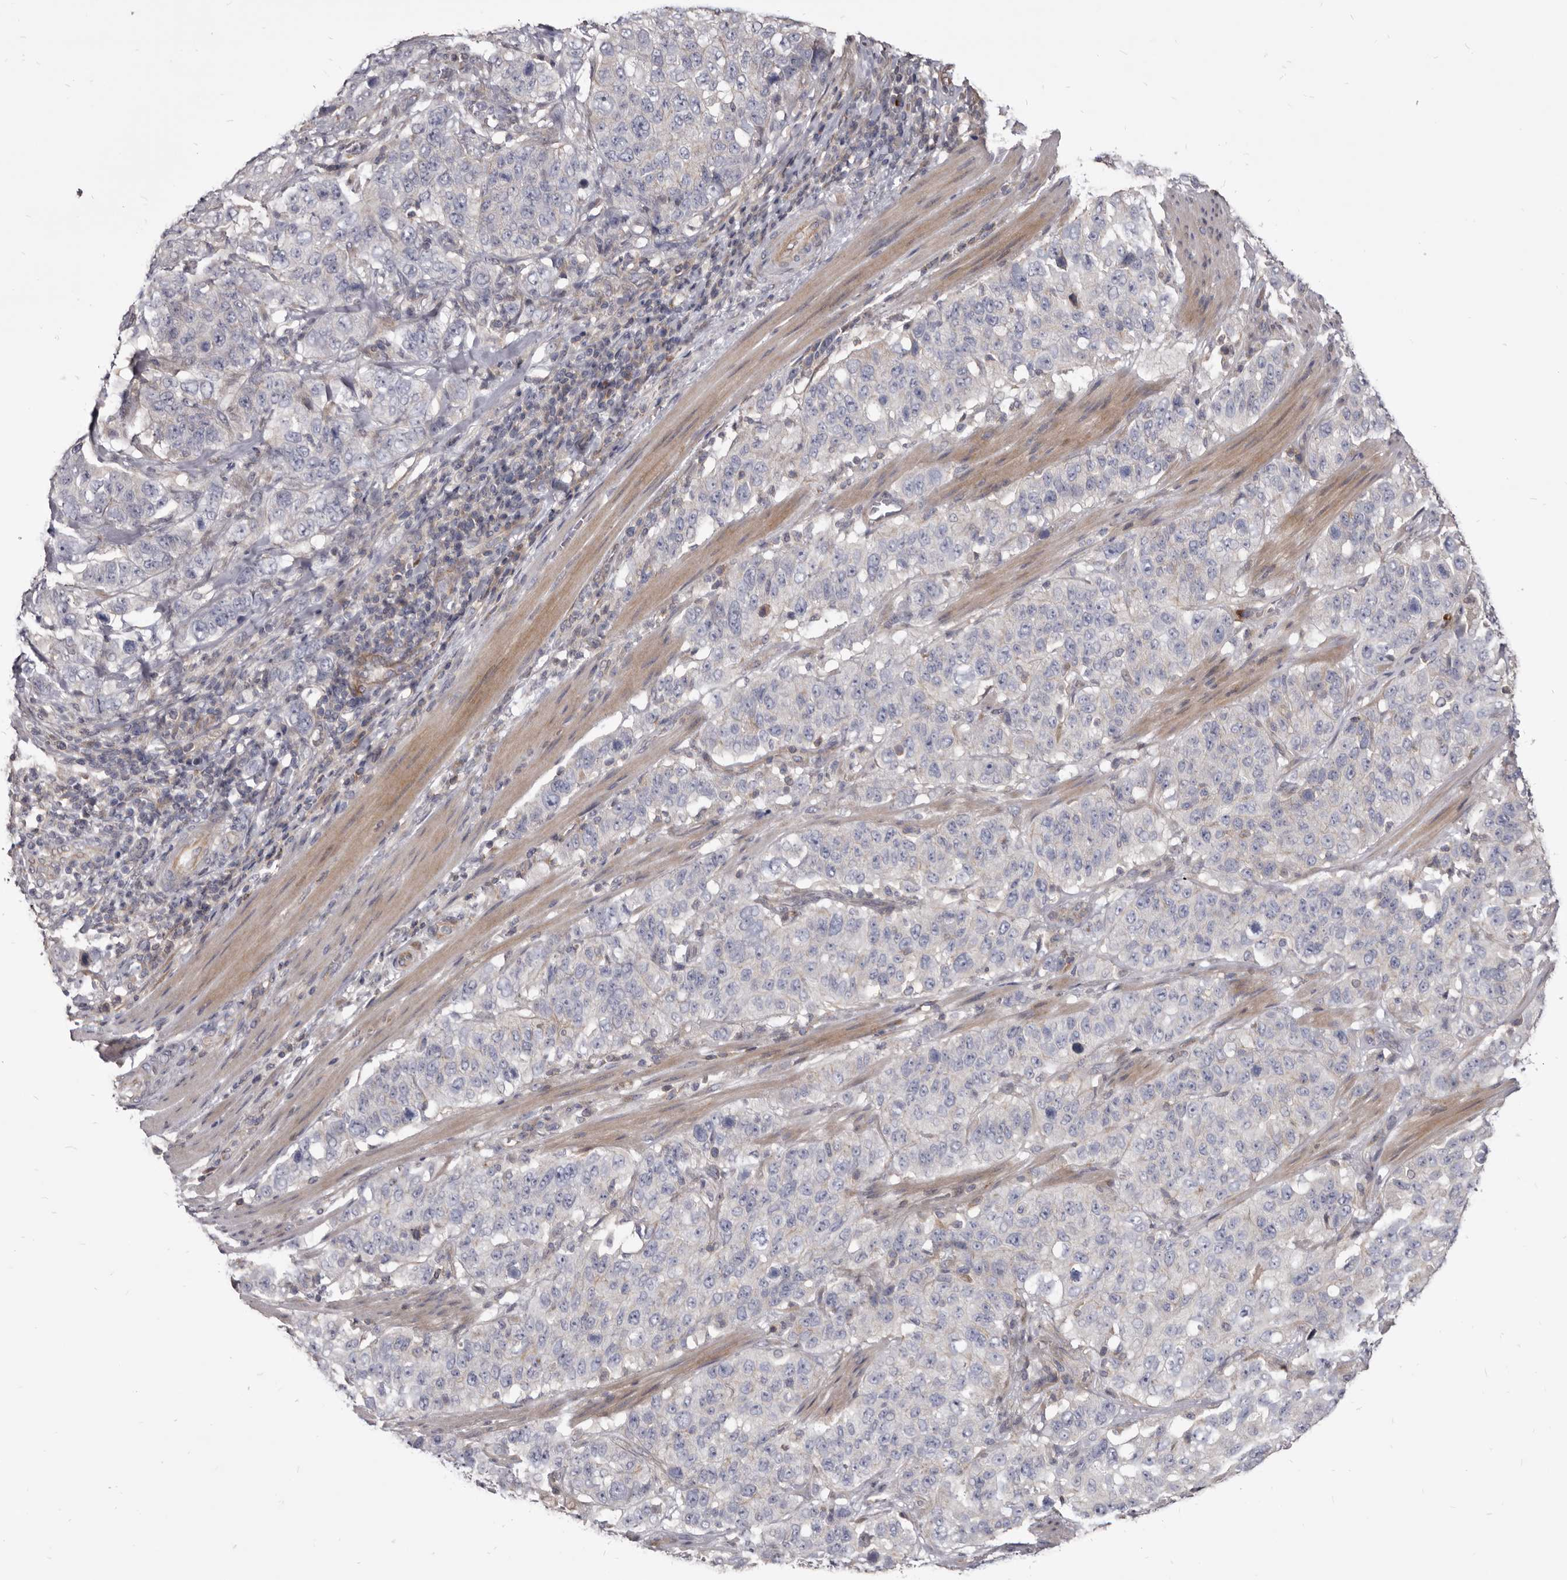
{"staining": {"intensity": "negative", "quantity": "none", "location": "none"}, "tissue": "stomach cancer", "cell_type": "Tumor cells", "image_type": "cancer", "snomed": [{"axis": "morphology", "description": "Adenocarcinoma, NOS"}, {"axis": "topography", "description": "Stomach"}], "caption": "Immunohistochemistry (IHC) micrograph of neoplastic tissue: adenocarcinoma (stomach) stained with DAB demonstrates no significant protein expression in tumor cells.", "gene": "FAS", "patient": {"sex": "male", "age": 48}}